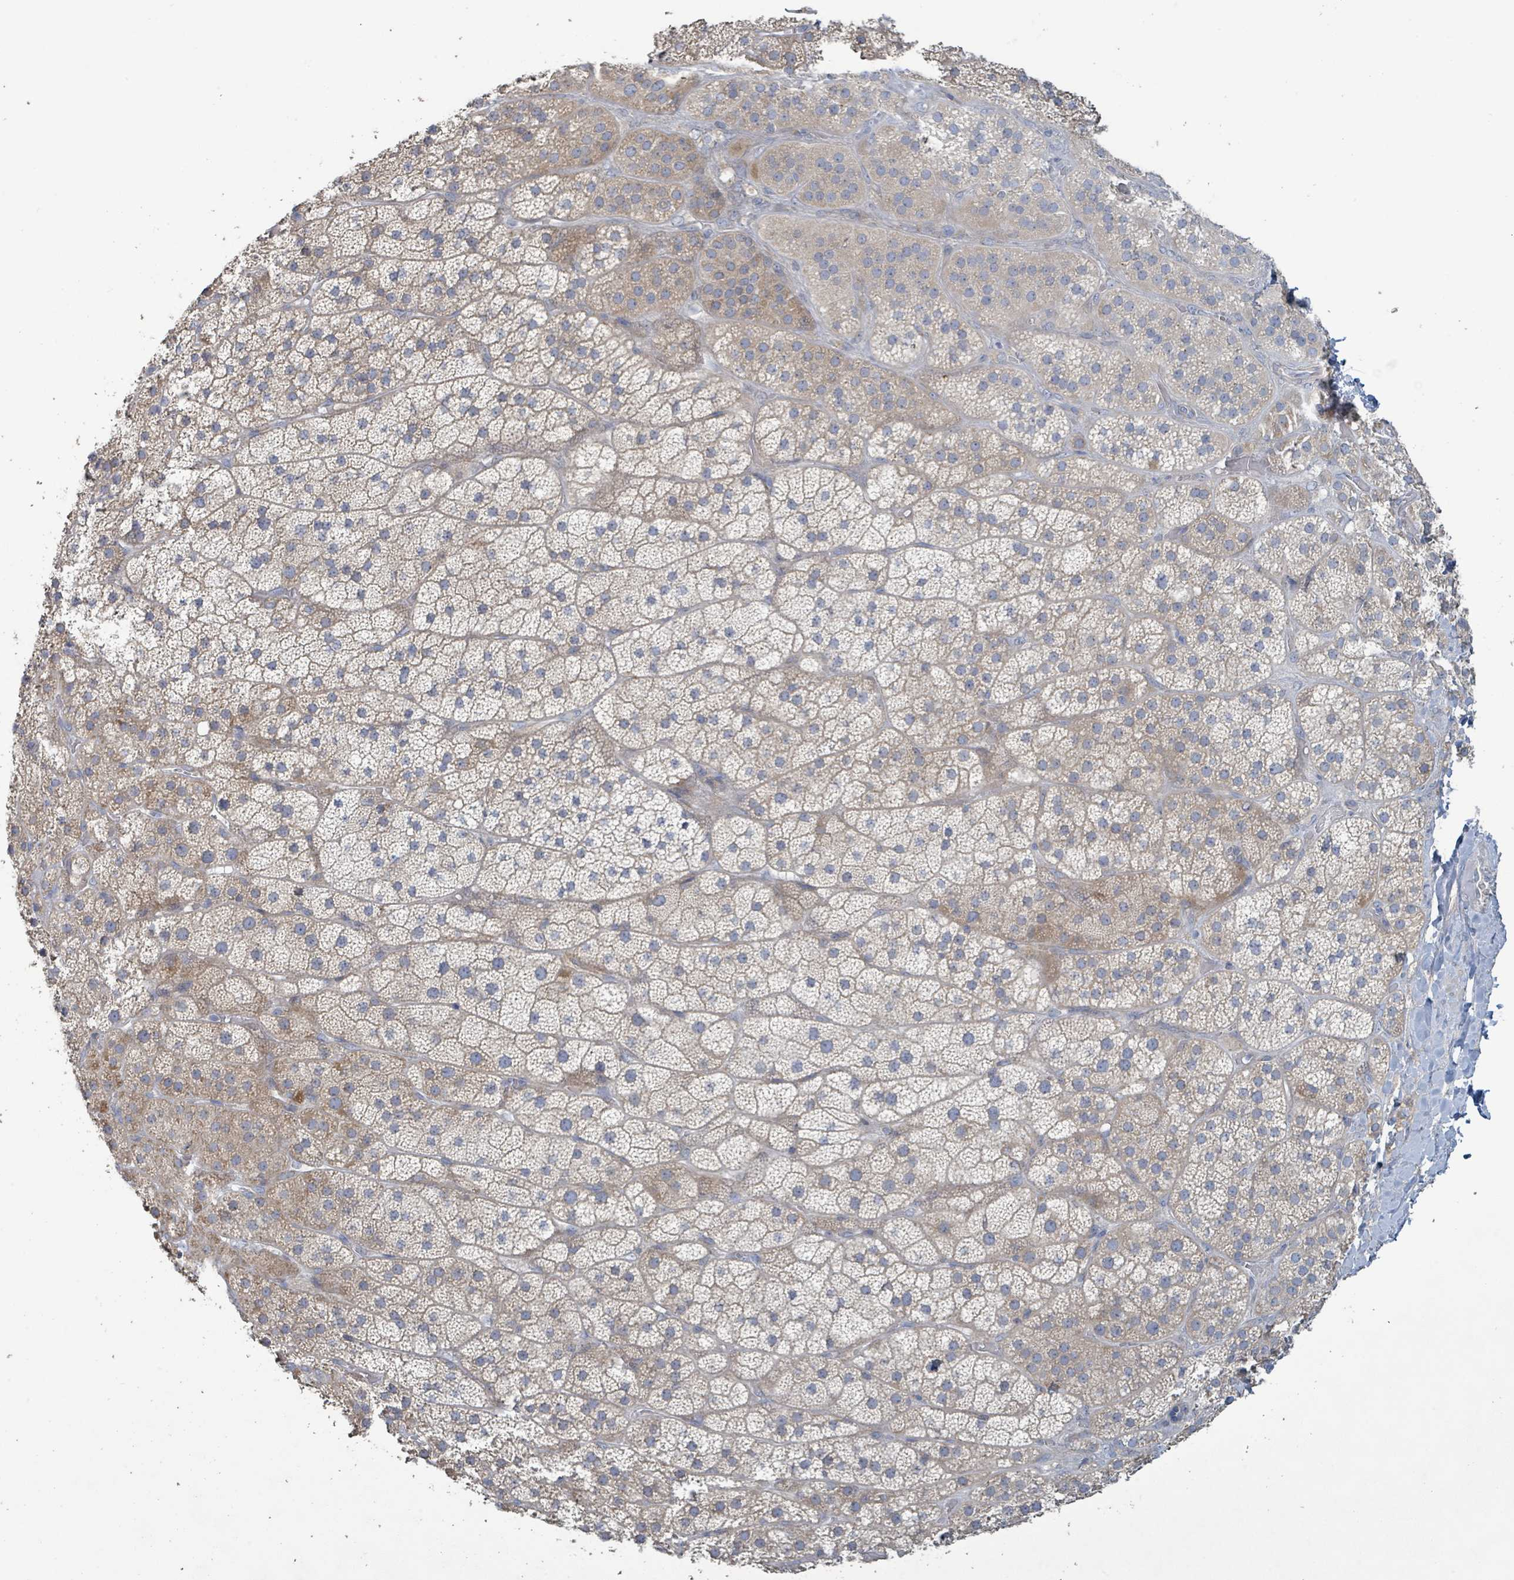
{"staining": {"intensity": "weak", "quantity": "25%-75%", "location": "cytoplasmic/membranous"}, "tissue": "adrenal gland", "cell_type": "Glandular cells", "image_type": "normal", "snomed": [{"axis": "morphology", "description": "Normal tissue, NOS"}, {"axis": "topography", "description": "Adrenal gland"}], "caption": "Adrenal gland stained with IHC reveals weak cytoplasmic/membranous staining in approximately 25%-75% of glandular cells. The staining is performed using DAB (3,3'-diaminobenzidine) brown chromogen to label protein expression. The nuclei are counter-stained blue using hematoxylin.", "gene": "RPL32", "patient": {"sex": "male", "age": 57}}